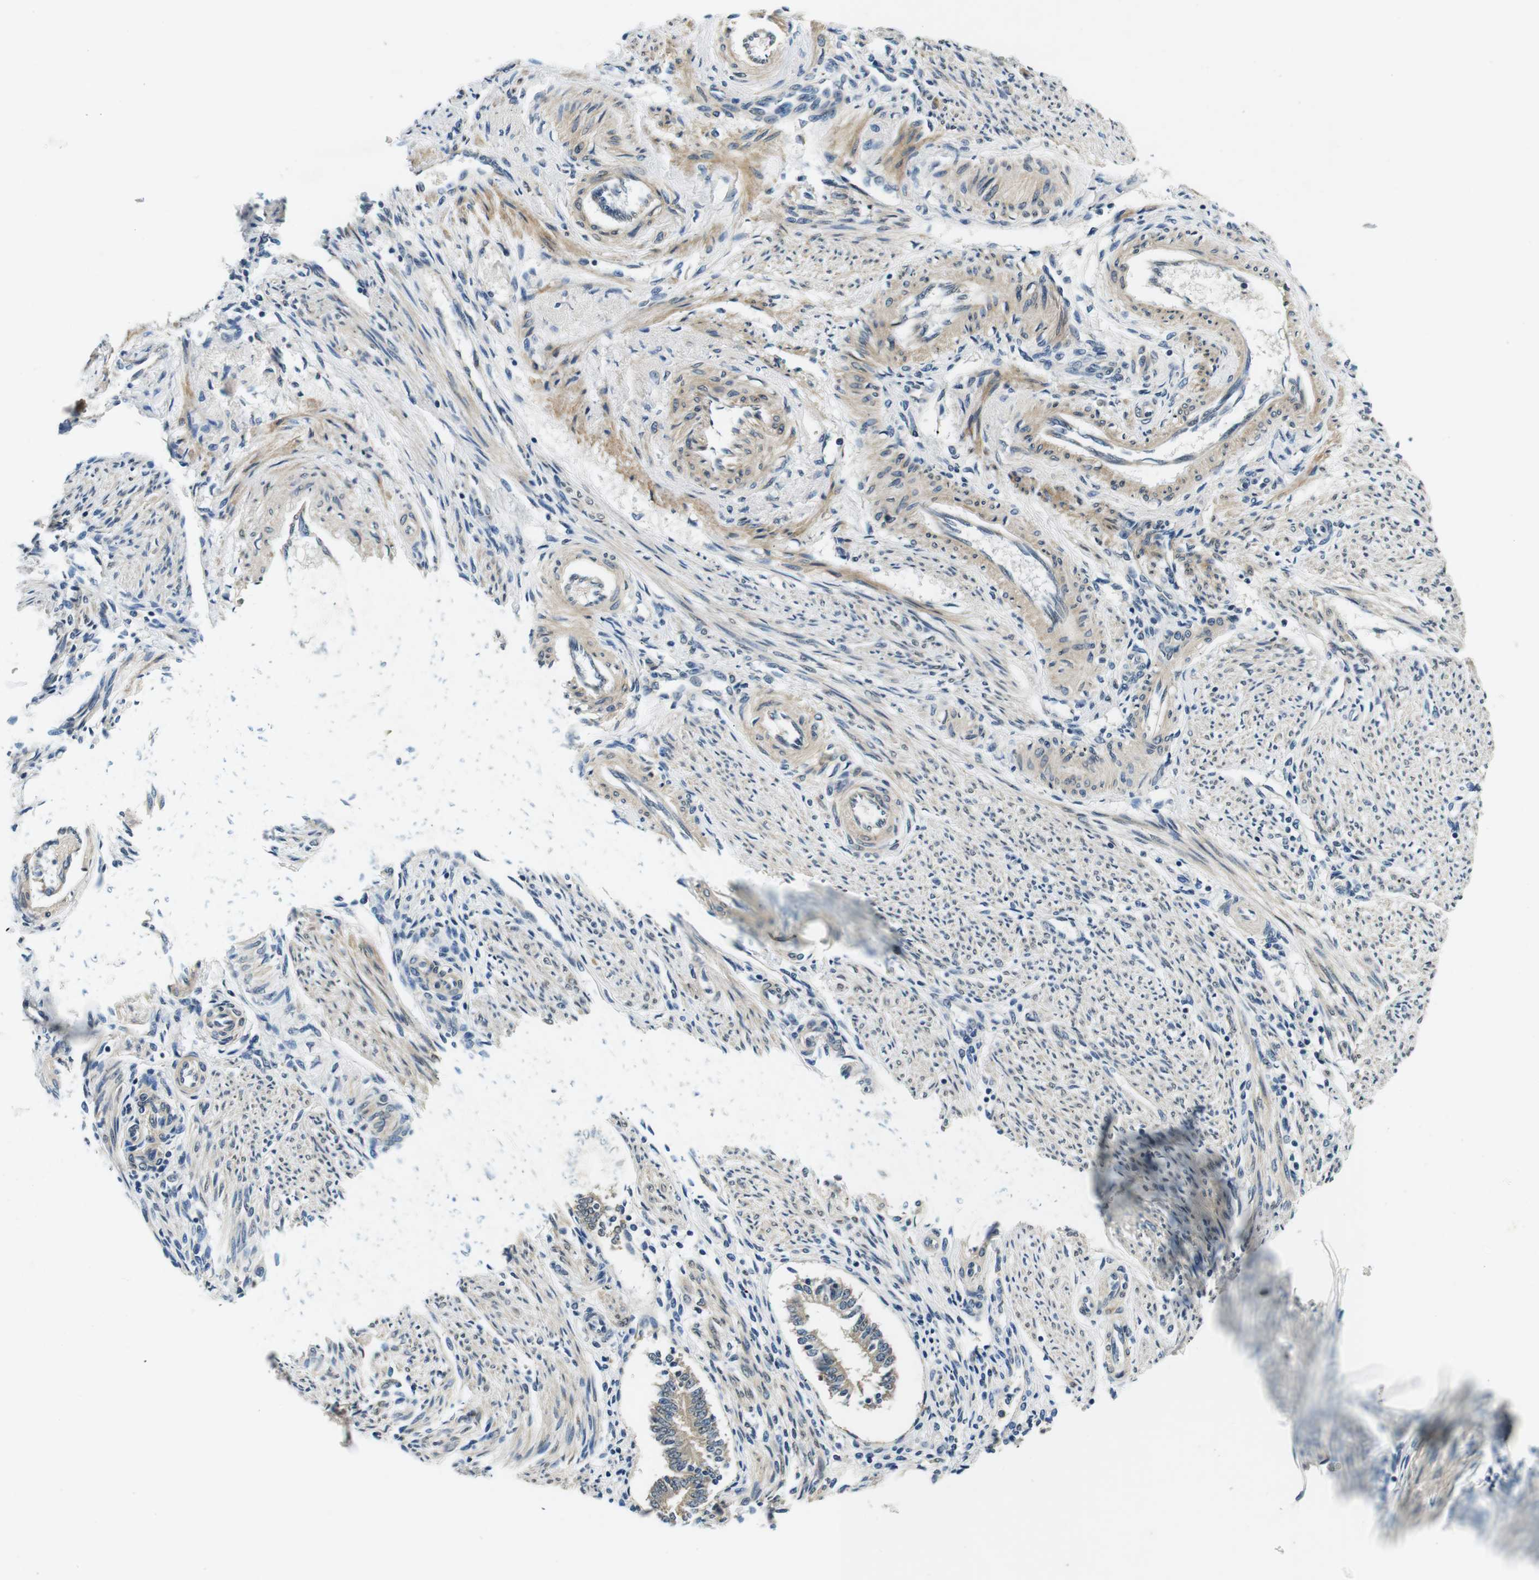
{"staining": {"intensity": "negative", "quantity": "none", "location": "none"}, "tissue": "endometrium", "cell_type": "Cells in endometrial stroma", "image_type": "normal", "snomed": [{"axis": "morphology", "description": "Normal tissue, NOS"}, {"axis": "topography", "description": "Endometrium"}], "caption": "Immunohistochemistry (IHC) of benign human endometrium demonstrates no positivity in cells in endometrial stroma.", "gene": "DTNA", "patient": {"sex": "female", "age": 42}}